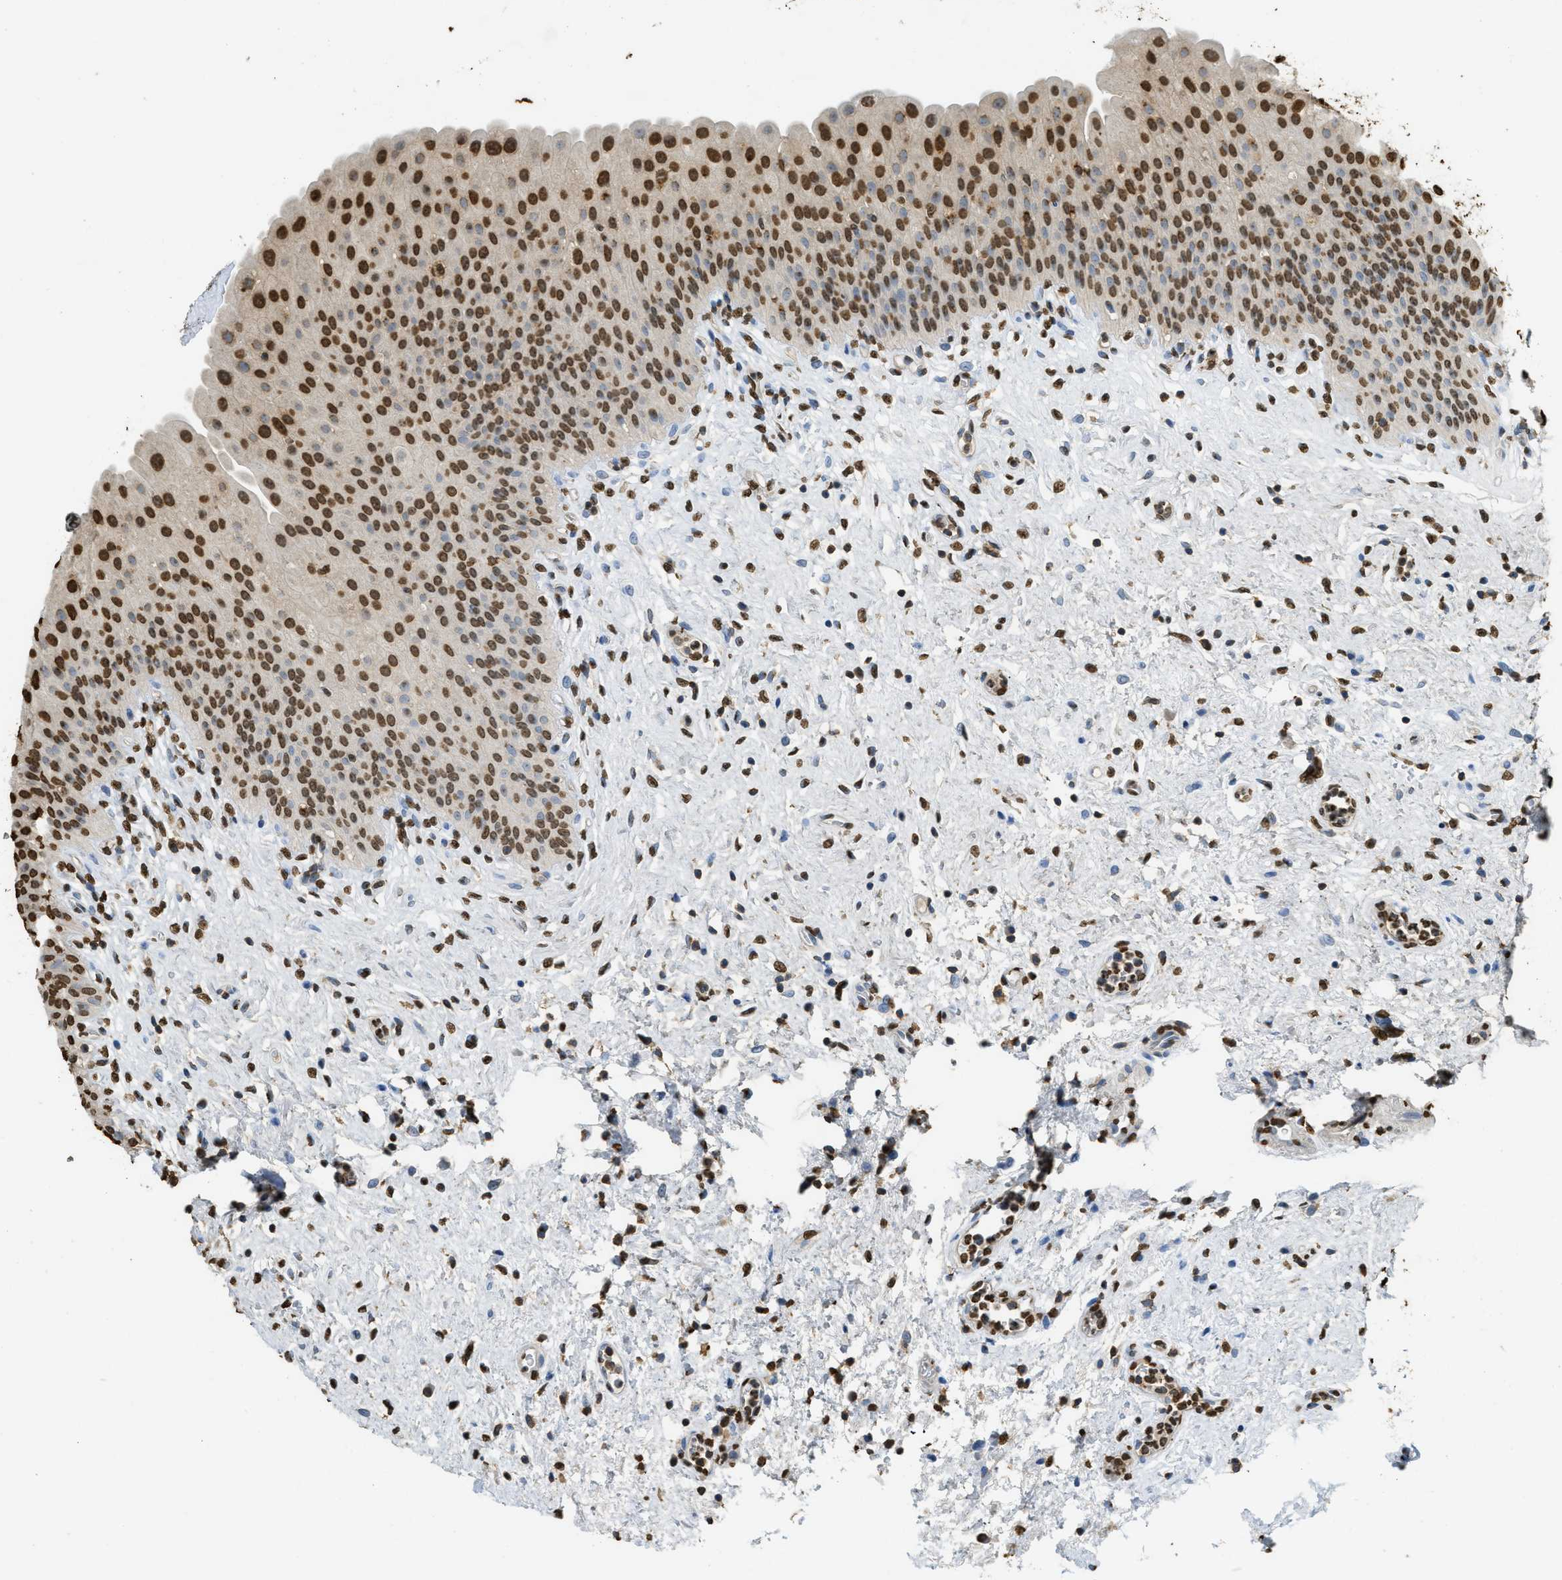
{"staining": {"intensity": "strong", "quantity": ">75%", "location": "nuclear"}, "tissue": "urinary bladder", "cell_type": "Urothelial cells", "image_type": "normal", "snomed": [{"axis": "morphology", "description": "Normal tissue, NOS"}, {"axis": "topography", "description": "Urinary bladder"}], "caption": "This is a micrograph of immunohistochemistry (IHC) staining of unremarkable urinary bladder, which shows strong staining in the nuclear of urothelial cells.", "gene": "NR5A2", "patient": {"sex": "male", "age": 46}}